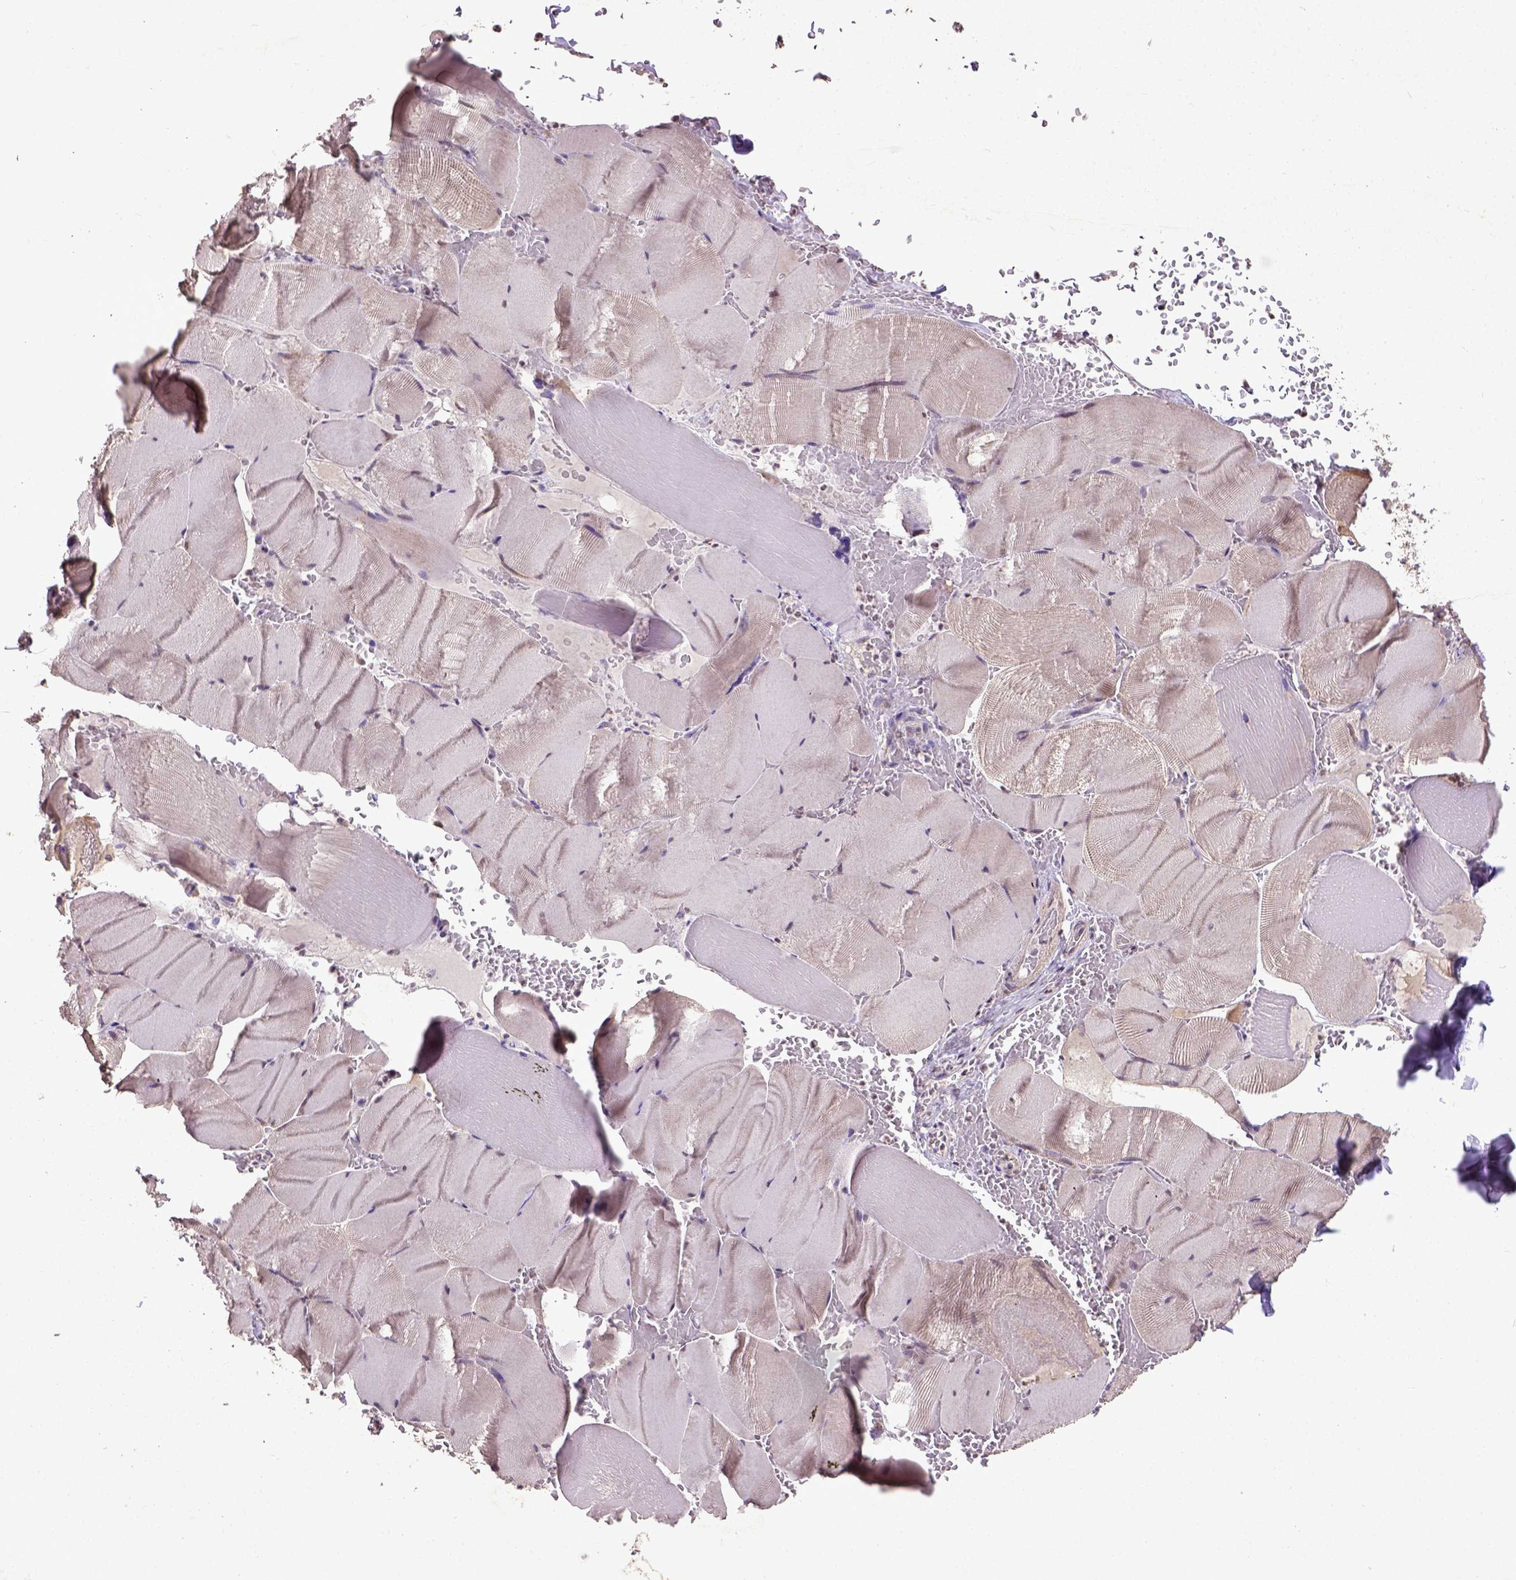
{"staining": {"intensity": "negative", "quantity": "none", "location": "none"}, "tissue": "skeletal muscle", "cell_type": "Myocytes", "image_type": "normal", "snomed": [{"axis": "morphology", "description": "Normal tissue, NOS"}, {"axis": "topography", "description": "Skeletal muscle"}], "caption": "This histopathology image is of normal skeletal muscle stained with IHC to label a protein in brown with the nuclei are counter-stained blue. There is no positivity in myocytes.", "gene": "UBA3", "patient": {"sex": "male", "age": 56}}